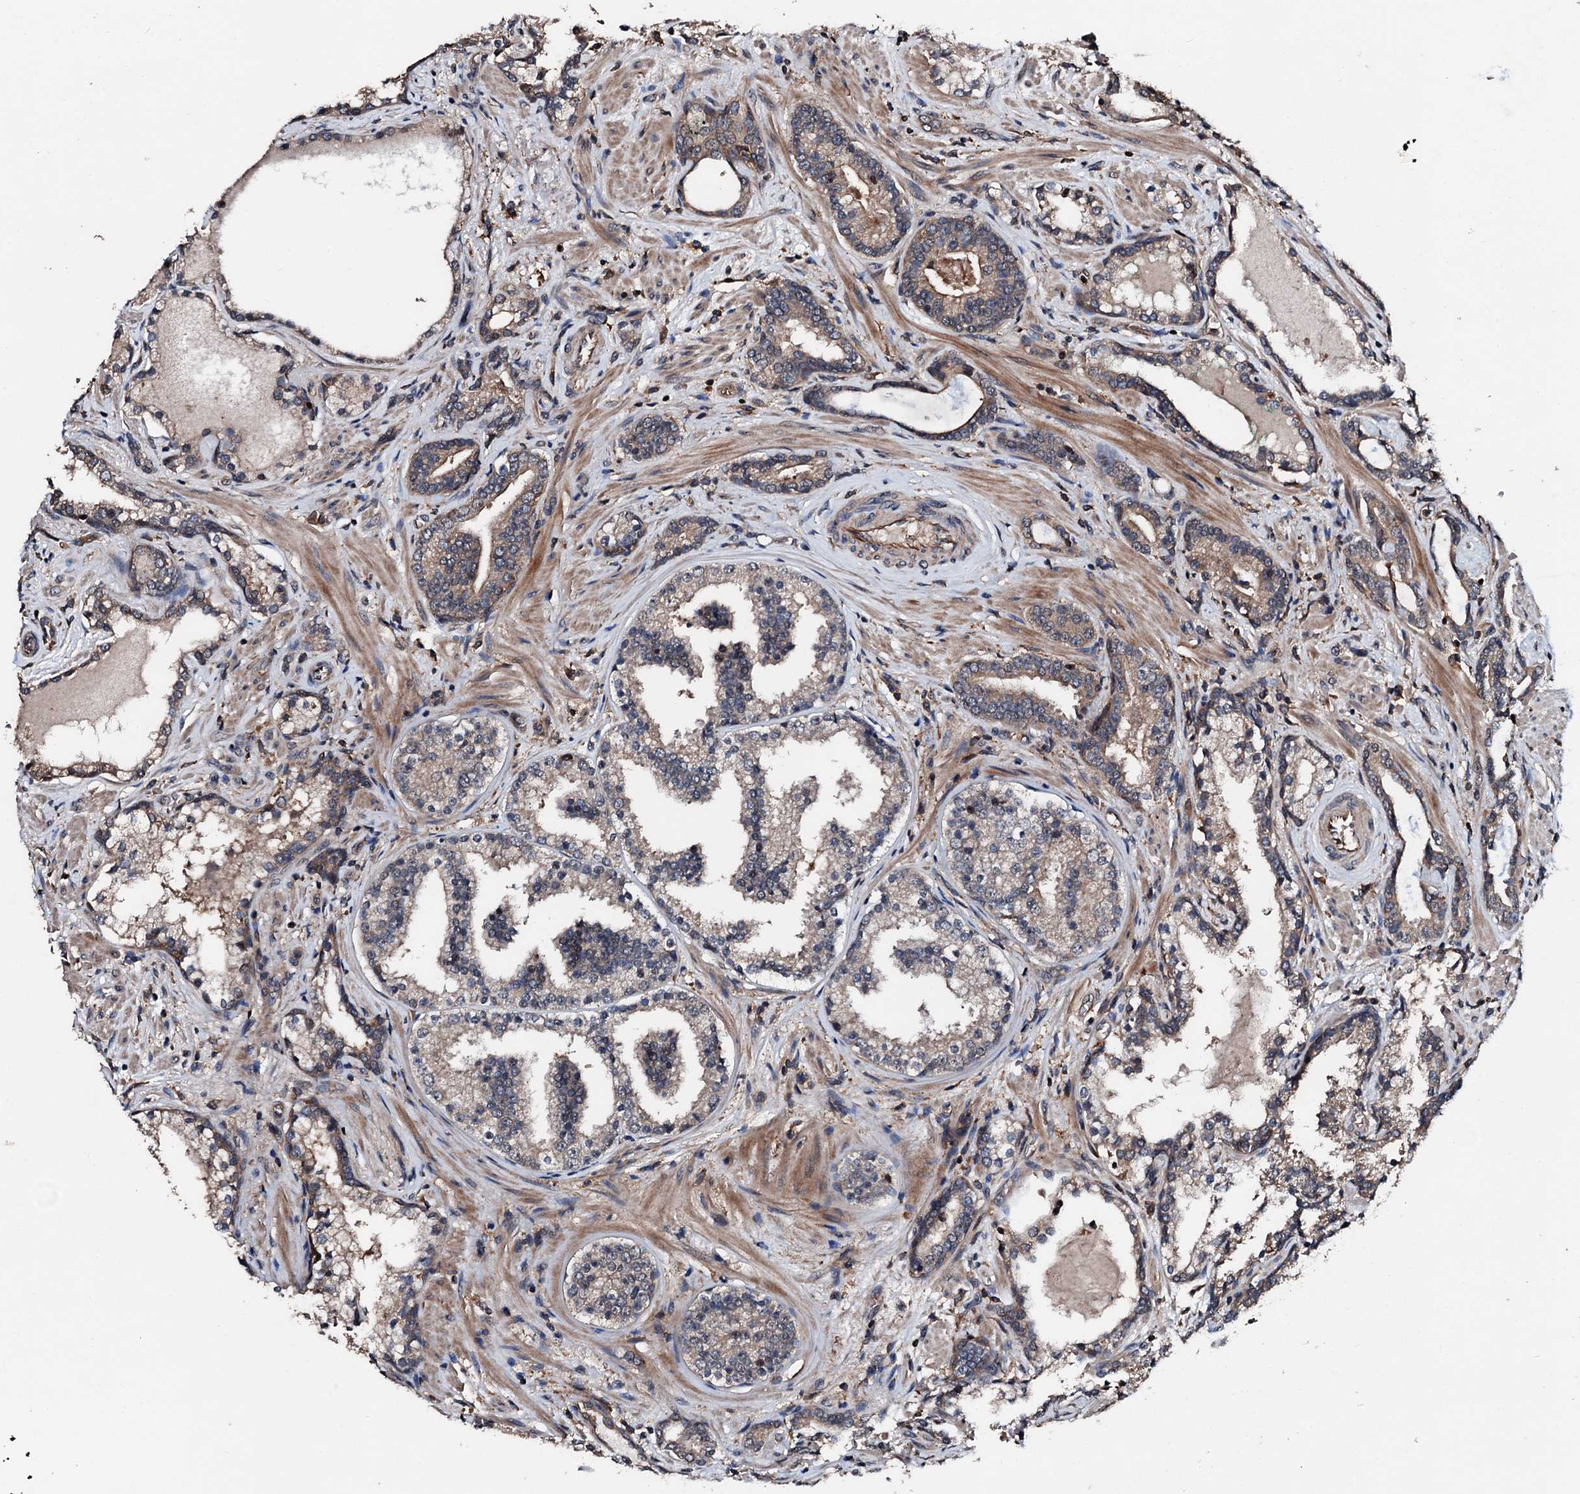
{"staining": {"intensity": "moderate", "quantity": "25%-75%", "location": "cytoplasmic/membranous"}, "tissue": "prostate cancer", "cell_type": "Tumor cells", "image_type": "cancer", "snomed": [{"axis": "morphology", "description": "Adenocarcinoma, High grade"}, {"axis": "topography", "description": "Prostate"}], "caption": "An image of prostate cancer stained for a protein exhibits moderate cytoplasmic/membranous brown staining in tumor cells.", "gene": "FGD4", "patient": {"sex": "male", "age": 58}}